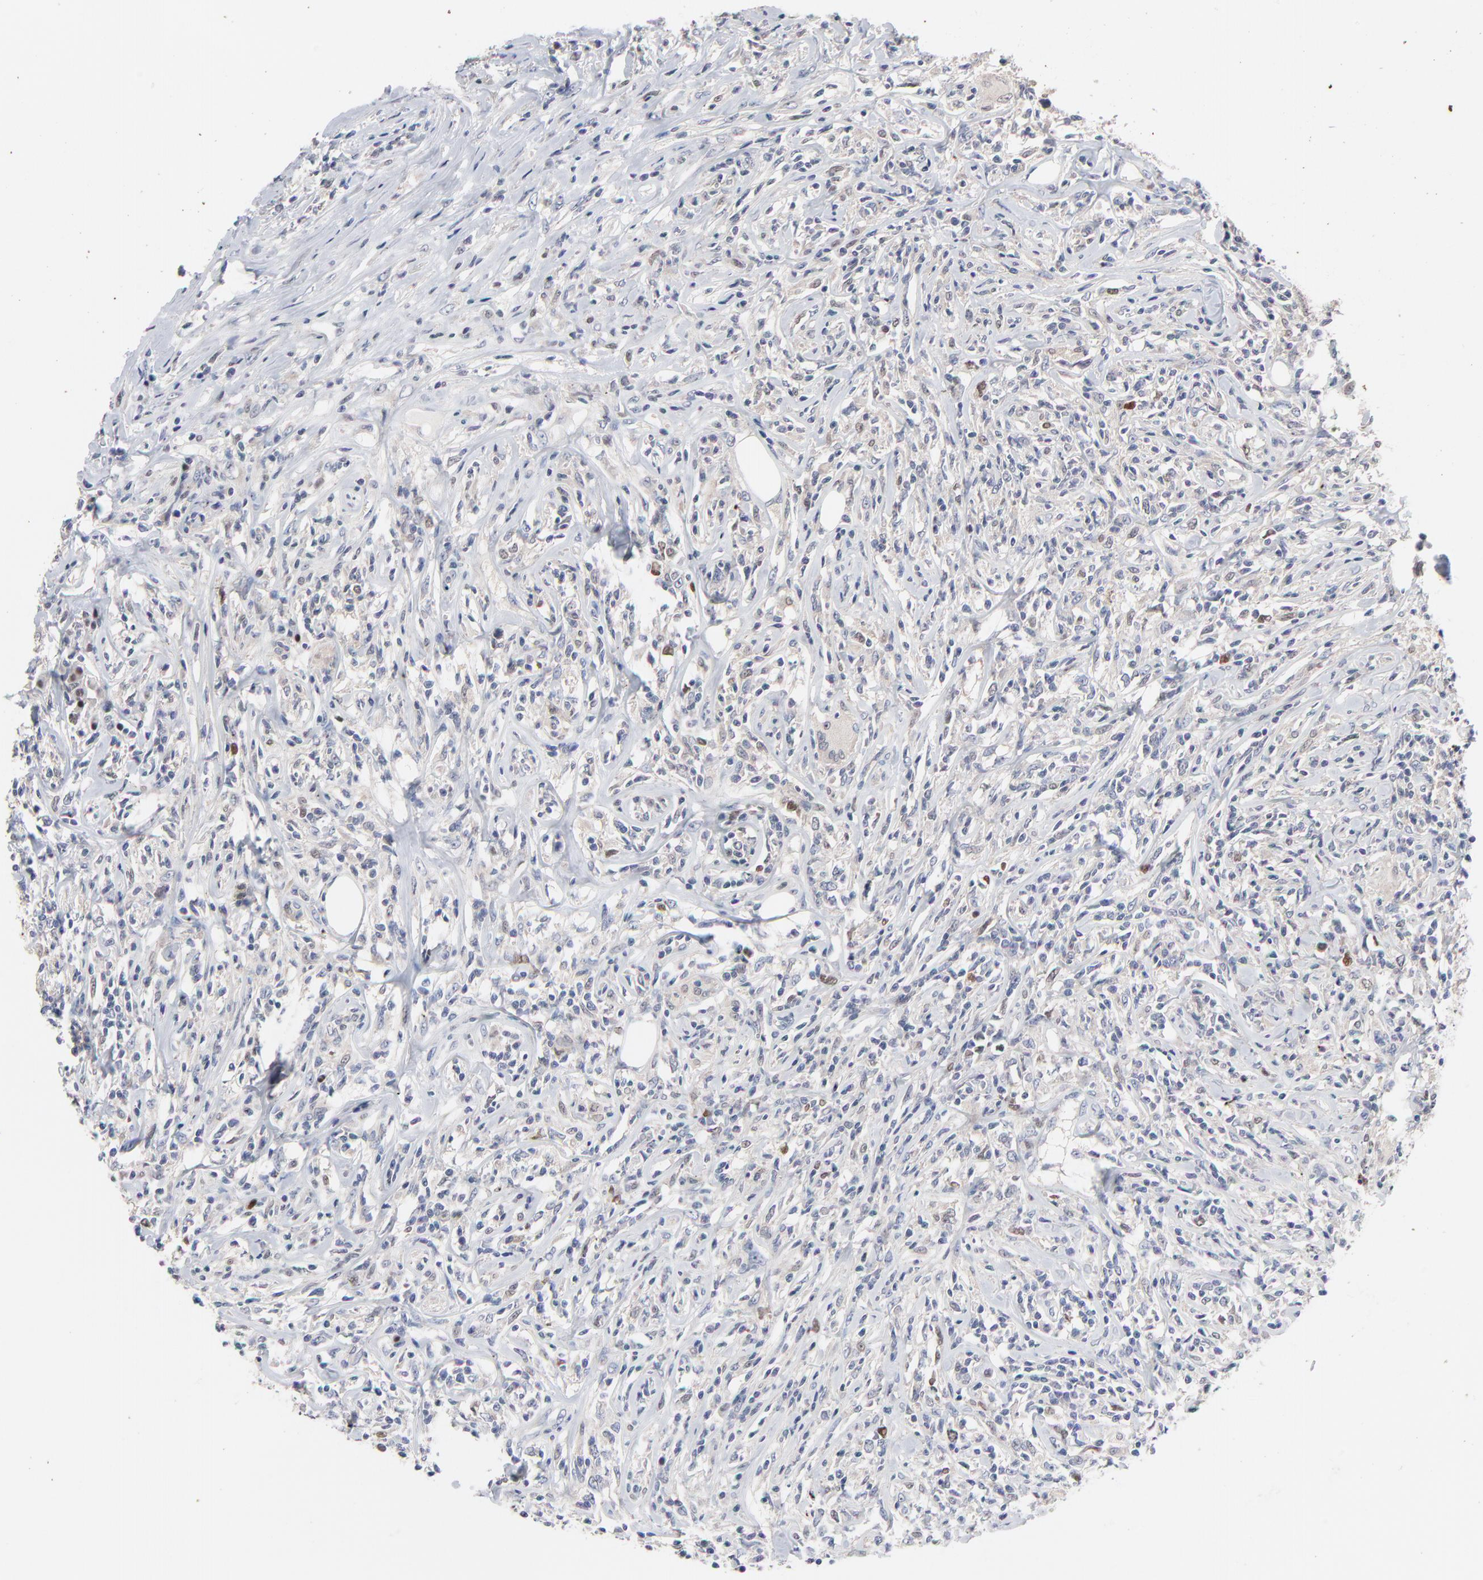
{"staining": {"intensity": "moderate", "quantity": "<25%", "location": "nuclear"}, "tissue": "lymphoma", "cell_type": "Tumor cells", "image_type": "cancer", "snomed": [{"axis": "morphology", "description": "Malignant lymphoma, non-Hodgkin's type, High grade"}, {"axis": "topography", "description": "Lymph node"}], "caption": "Brown immunohistochemical staining in human lymphoma demonstrates moderate nuclear positivity in approximately <25% of tumor cells. (Stains: DAB (3,3'-diaminobenzidine) in brown, nuclei in blue, Microscopy: brightfield microscopy at high magnification).", "gene": "AADAC", "patient": {"sex": "female", "age": 84}}